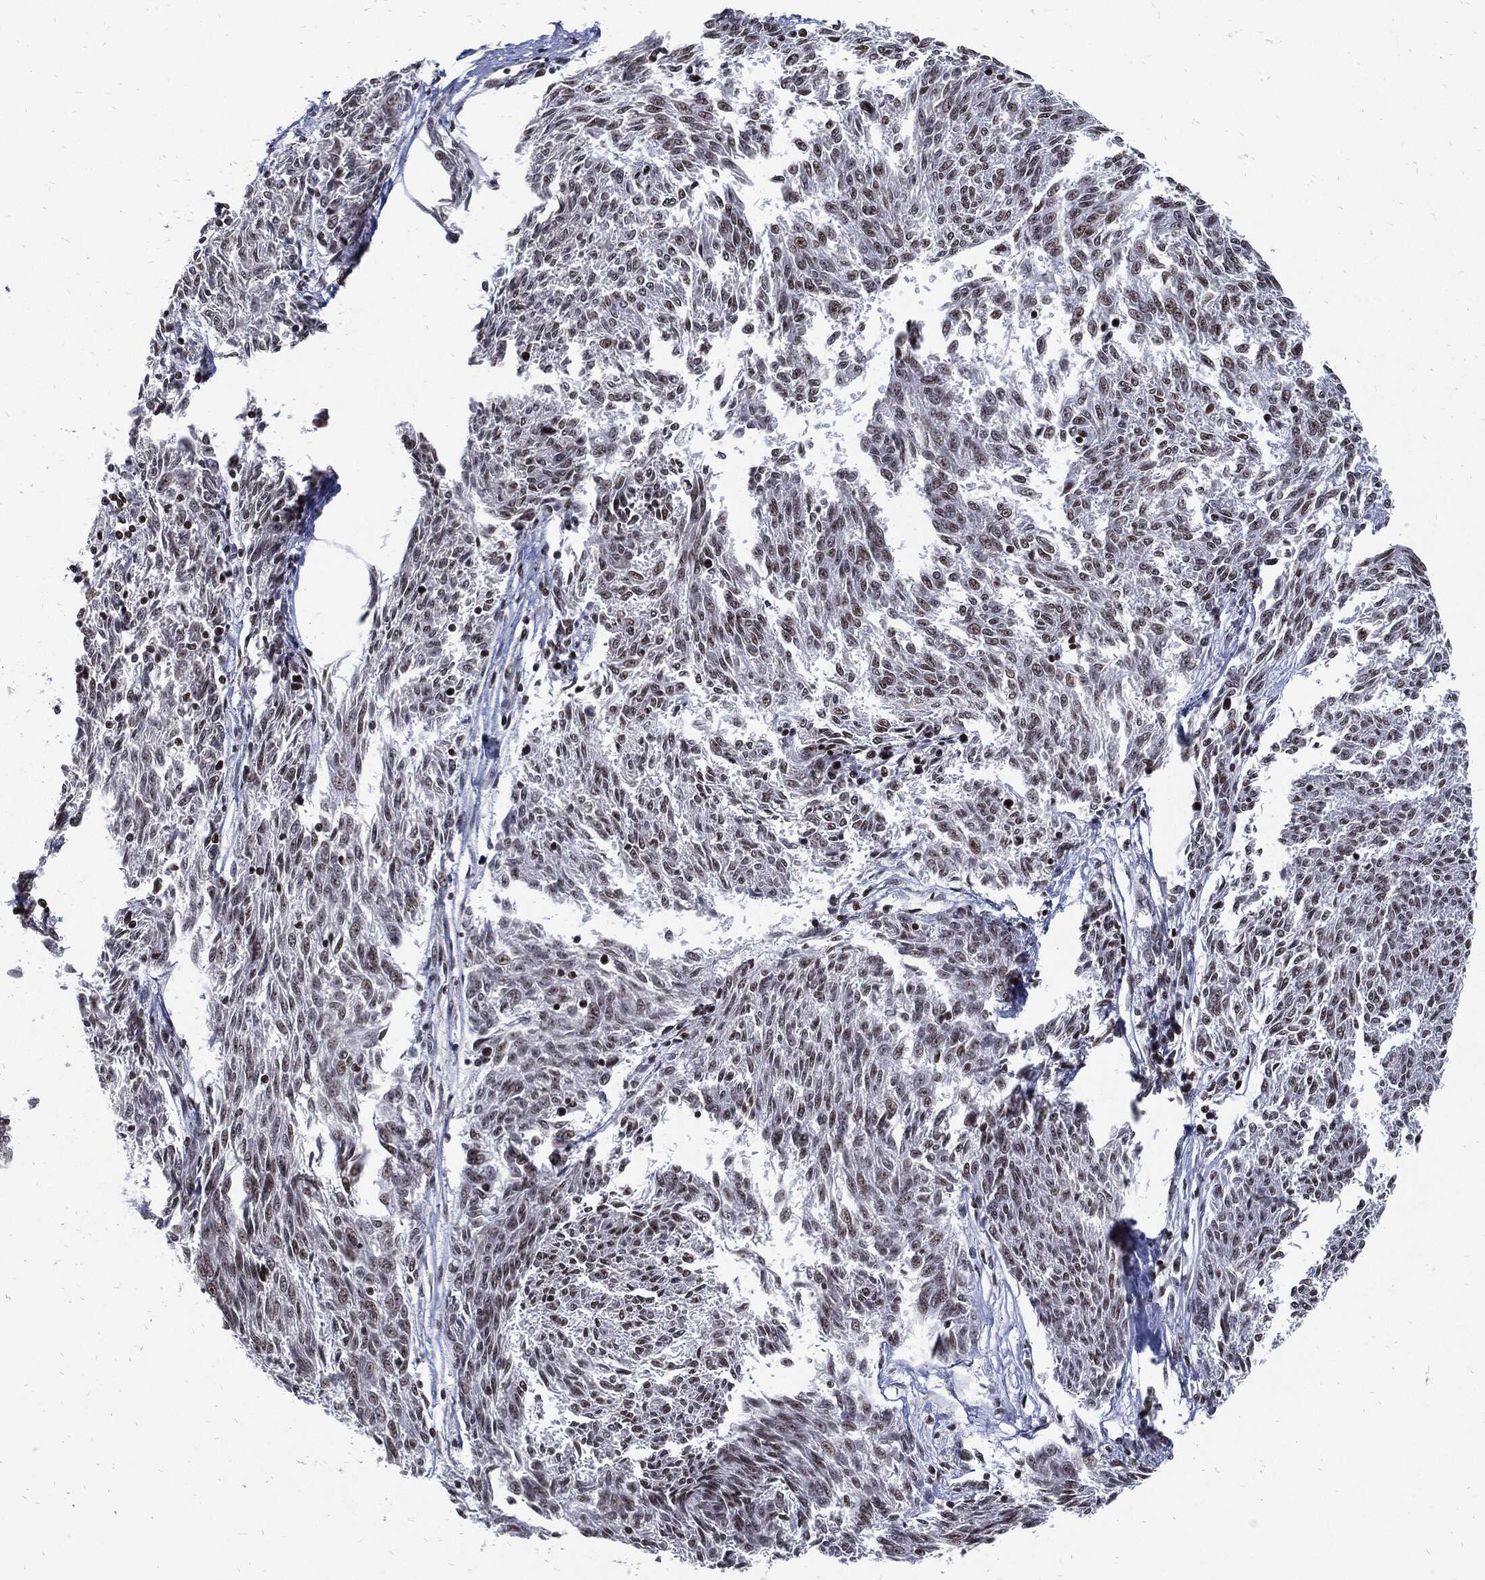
{"staining": {"intensity": "negative", "quantity": "none", "location": "none"}, "tissue": "melanoma", "cell_type": "Tumor cells", "image_type": "cancer", "snomed": [{"axis": "morphology", "description": "Malignant melanoma, NOS"}, {"axis": "topography", "description": "Skin"}], "caption": "Immunohistochemistry image of malignant melanoma stained for a protein (brown), which exhibits no staining in tumor cells.", "gene": "TERF2", "patient": {"sex": "female", "age": 72}}